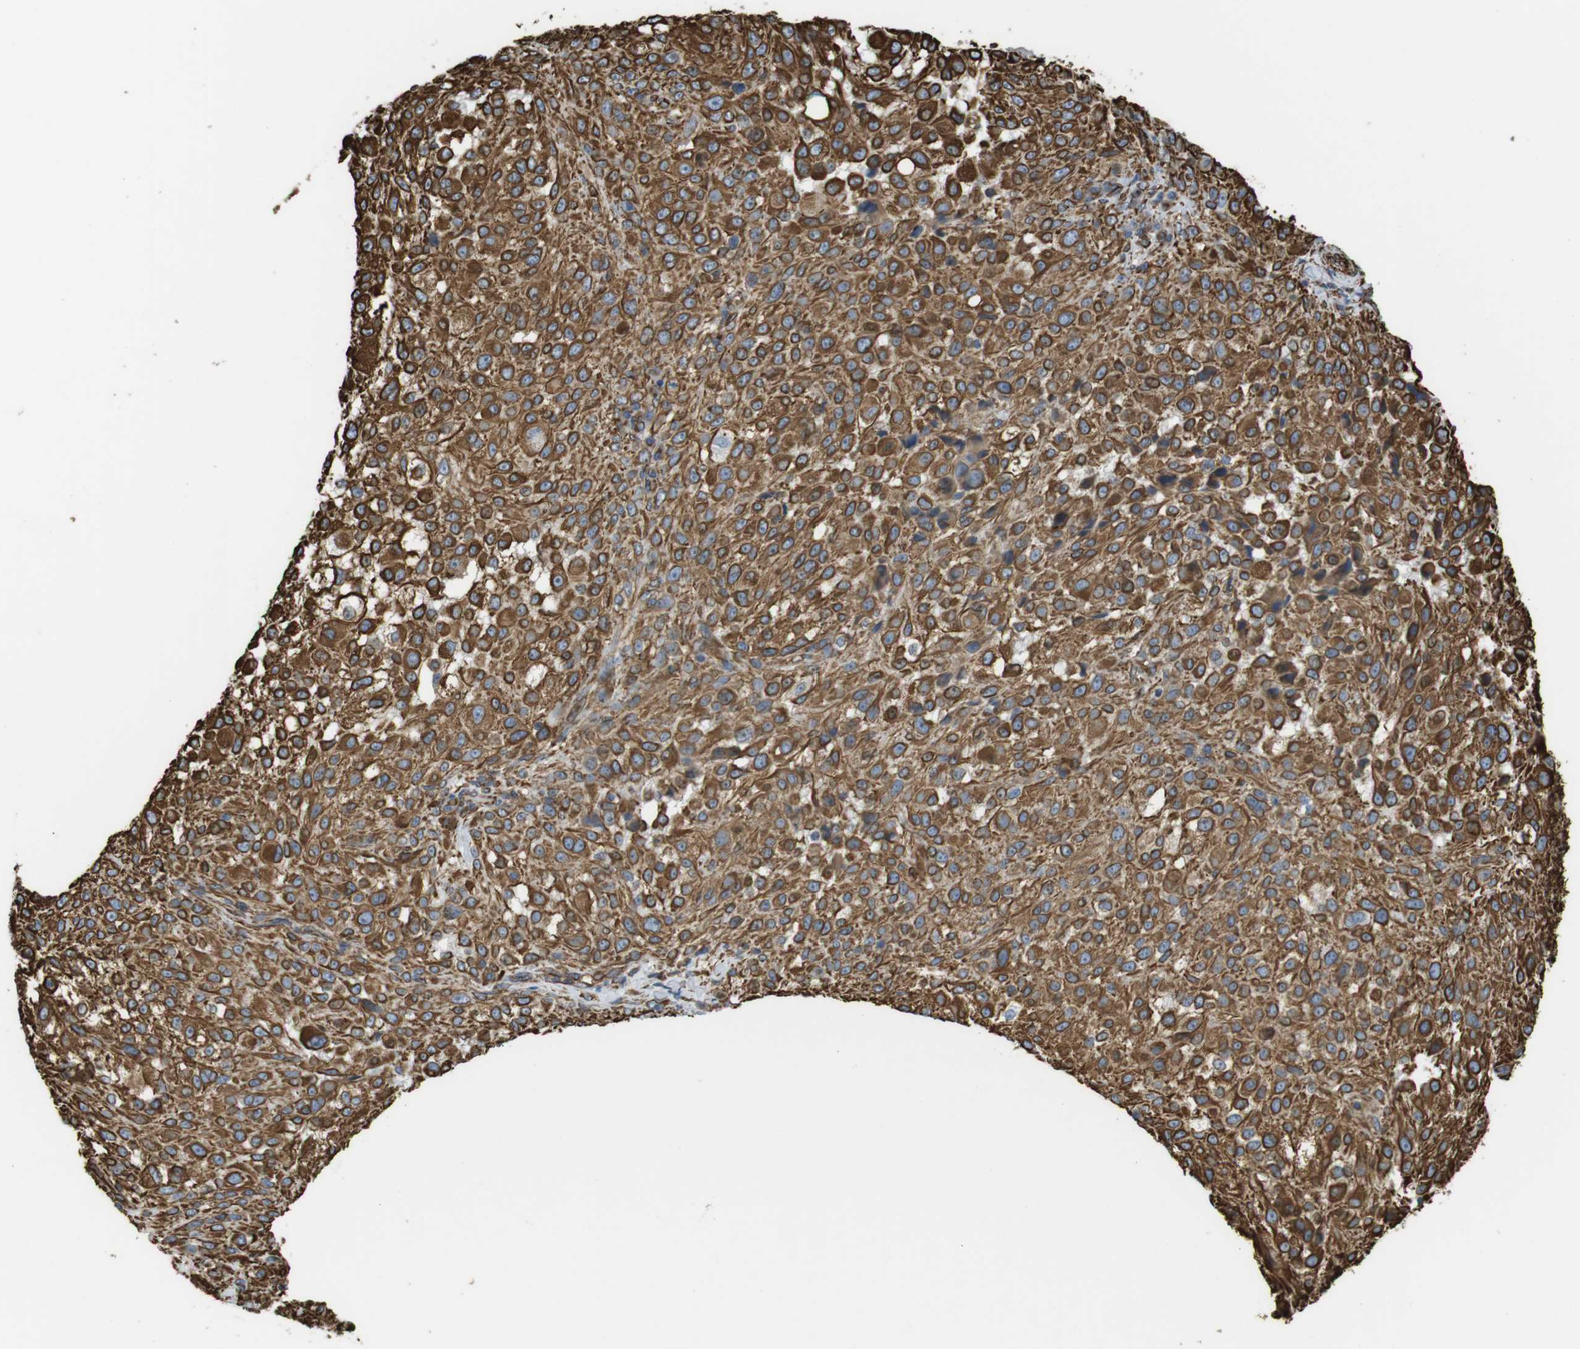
{"staining": {"intensity": "moderate", "quantity": ">75%", "location": "cytoplasmic/membranous"}, "tissue": "melanoma", "cell_type": "Tumor cells", "image_type": "cancer", "snomed": [{"axis": "morphology", "description": "Necrosis, NOS"}, {"axis": "morphology", "description": "Malignant melanoma, NOS"}, {"axis": "topography", "description": "Skin"}], "caption": "Immunohistochemical staining of human melanoma demonstrates moderate cytoplasmic/membranous protein positivity in about >75% of tumor cells.", "gene": "RALGPS1", "patient": {"sex": "female", "age": 87}}